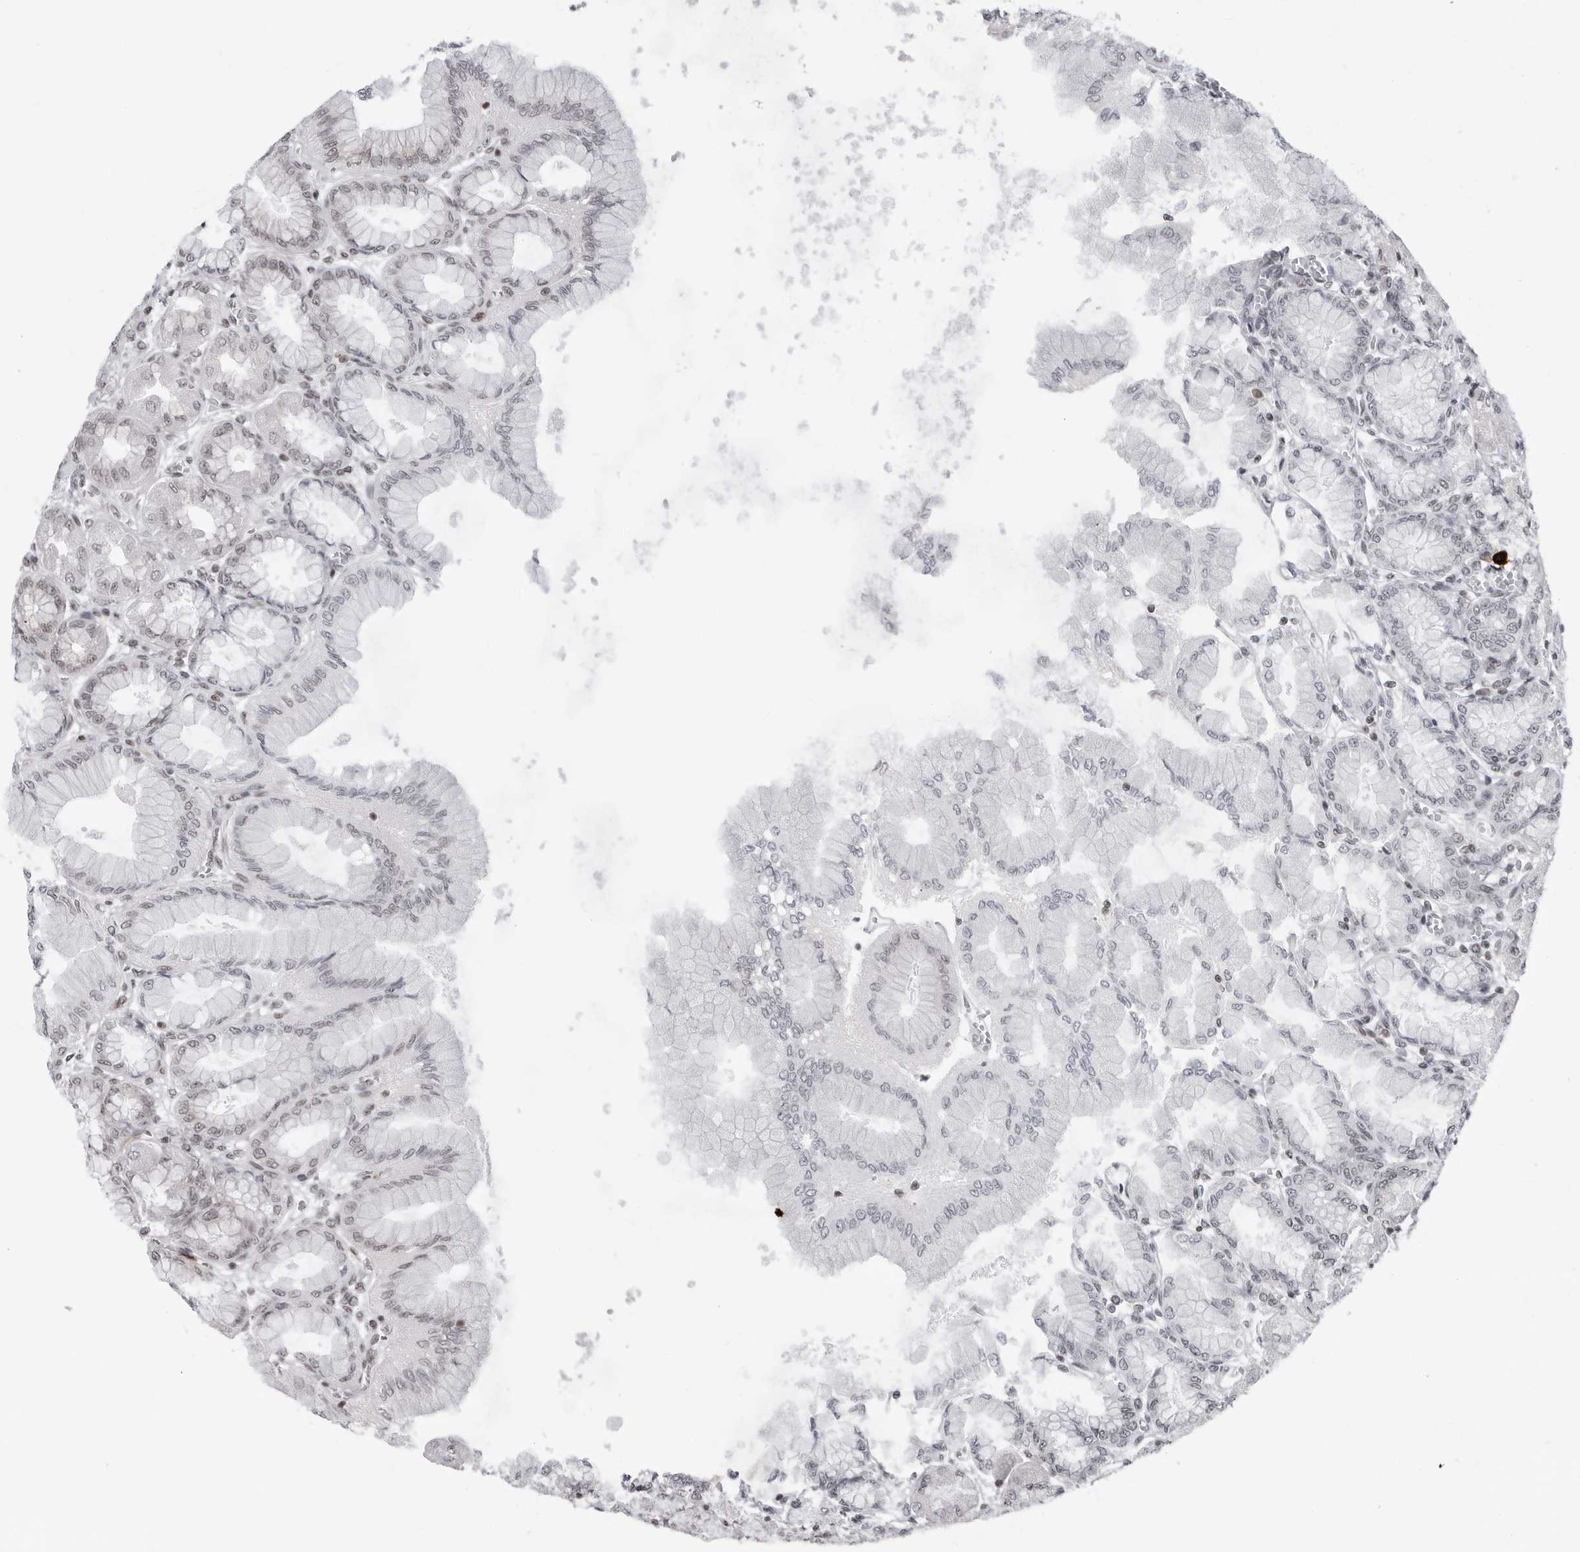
{"staining": {"intensity": "strong", "quantity": "25%-75%", "location": "cytoplasmic/membranous,nuclear"}, "tissue": "stomach", "cell_type": "Glandular cells", "image_type": "normal", "snomed": [{"axis": "morphology", "description": "Normal tissue, NOS"}, {"axis": "topography", "description": "Stomach, upper"}], "caption": "Immunohistochemical staining of normal human stomach reveals strong cytoplasmic/membranous,nuclear protein staining in about 25%-75% of glandular cells.", "gene": "TRIM66", "patient": {"sex": "female", "age": 56}}